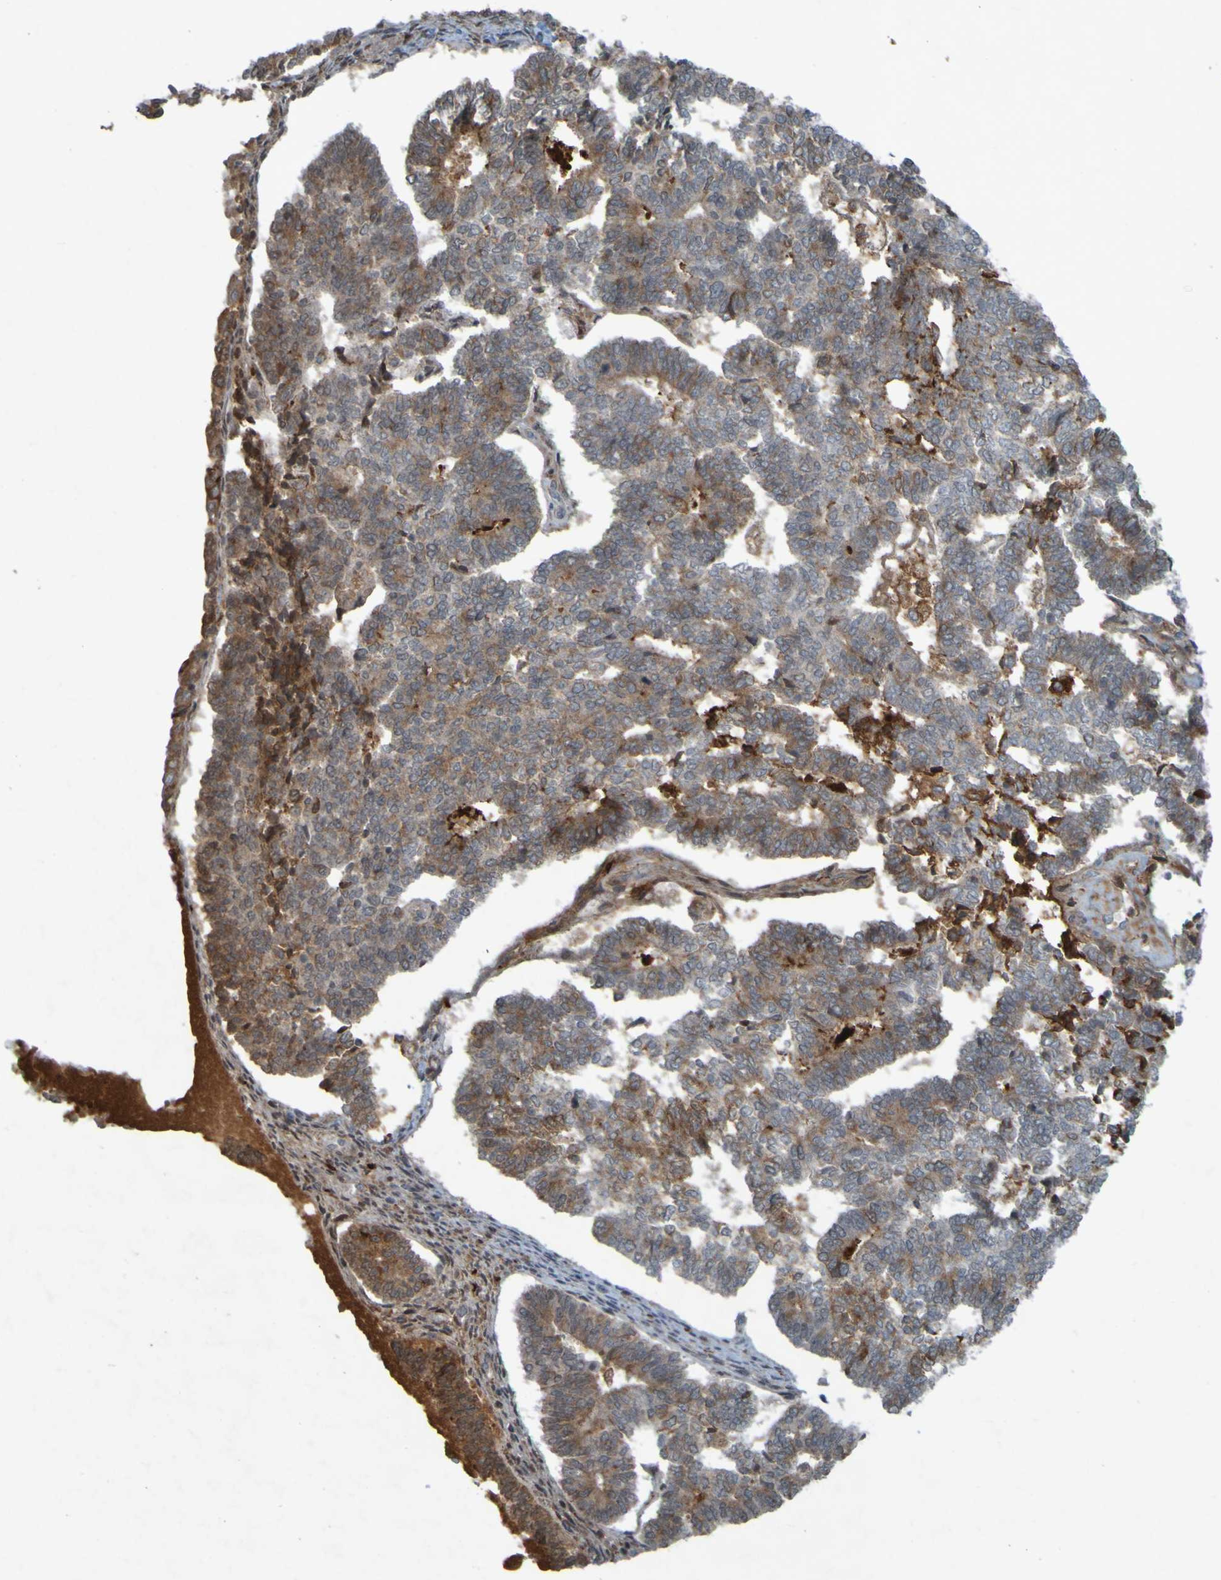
{"staining": {"intensity": "moderate", "quantity": "25%-75%", "location": "cytoplasmic/membranous"}, "tissue": "endometrial cancer", "cell_type": "Tumor cells", "image_type": "cancer", "snomed": [{"axis": "morphology", "description": "Adenocarcinoma, NOS"}, {"axis": "topography", "description": "Endometrium"}], "caption": "The immunohistochemical stain labels moderate cytoplasmic/membranous staining in tumor cells of endometrial adenocarcinoma tissue. The staining was performed using DAB (3,3'-diaminobenzidine) to visualize the protein expression in brown, while the nuclei were stained in blue with hematoxylin (Magnification: 20x).", "gene": "GUCY1A1", "patient": {"sex": "female", "age": 70}}